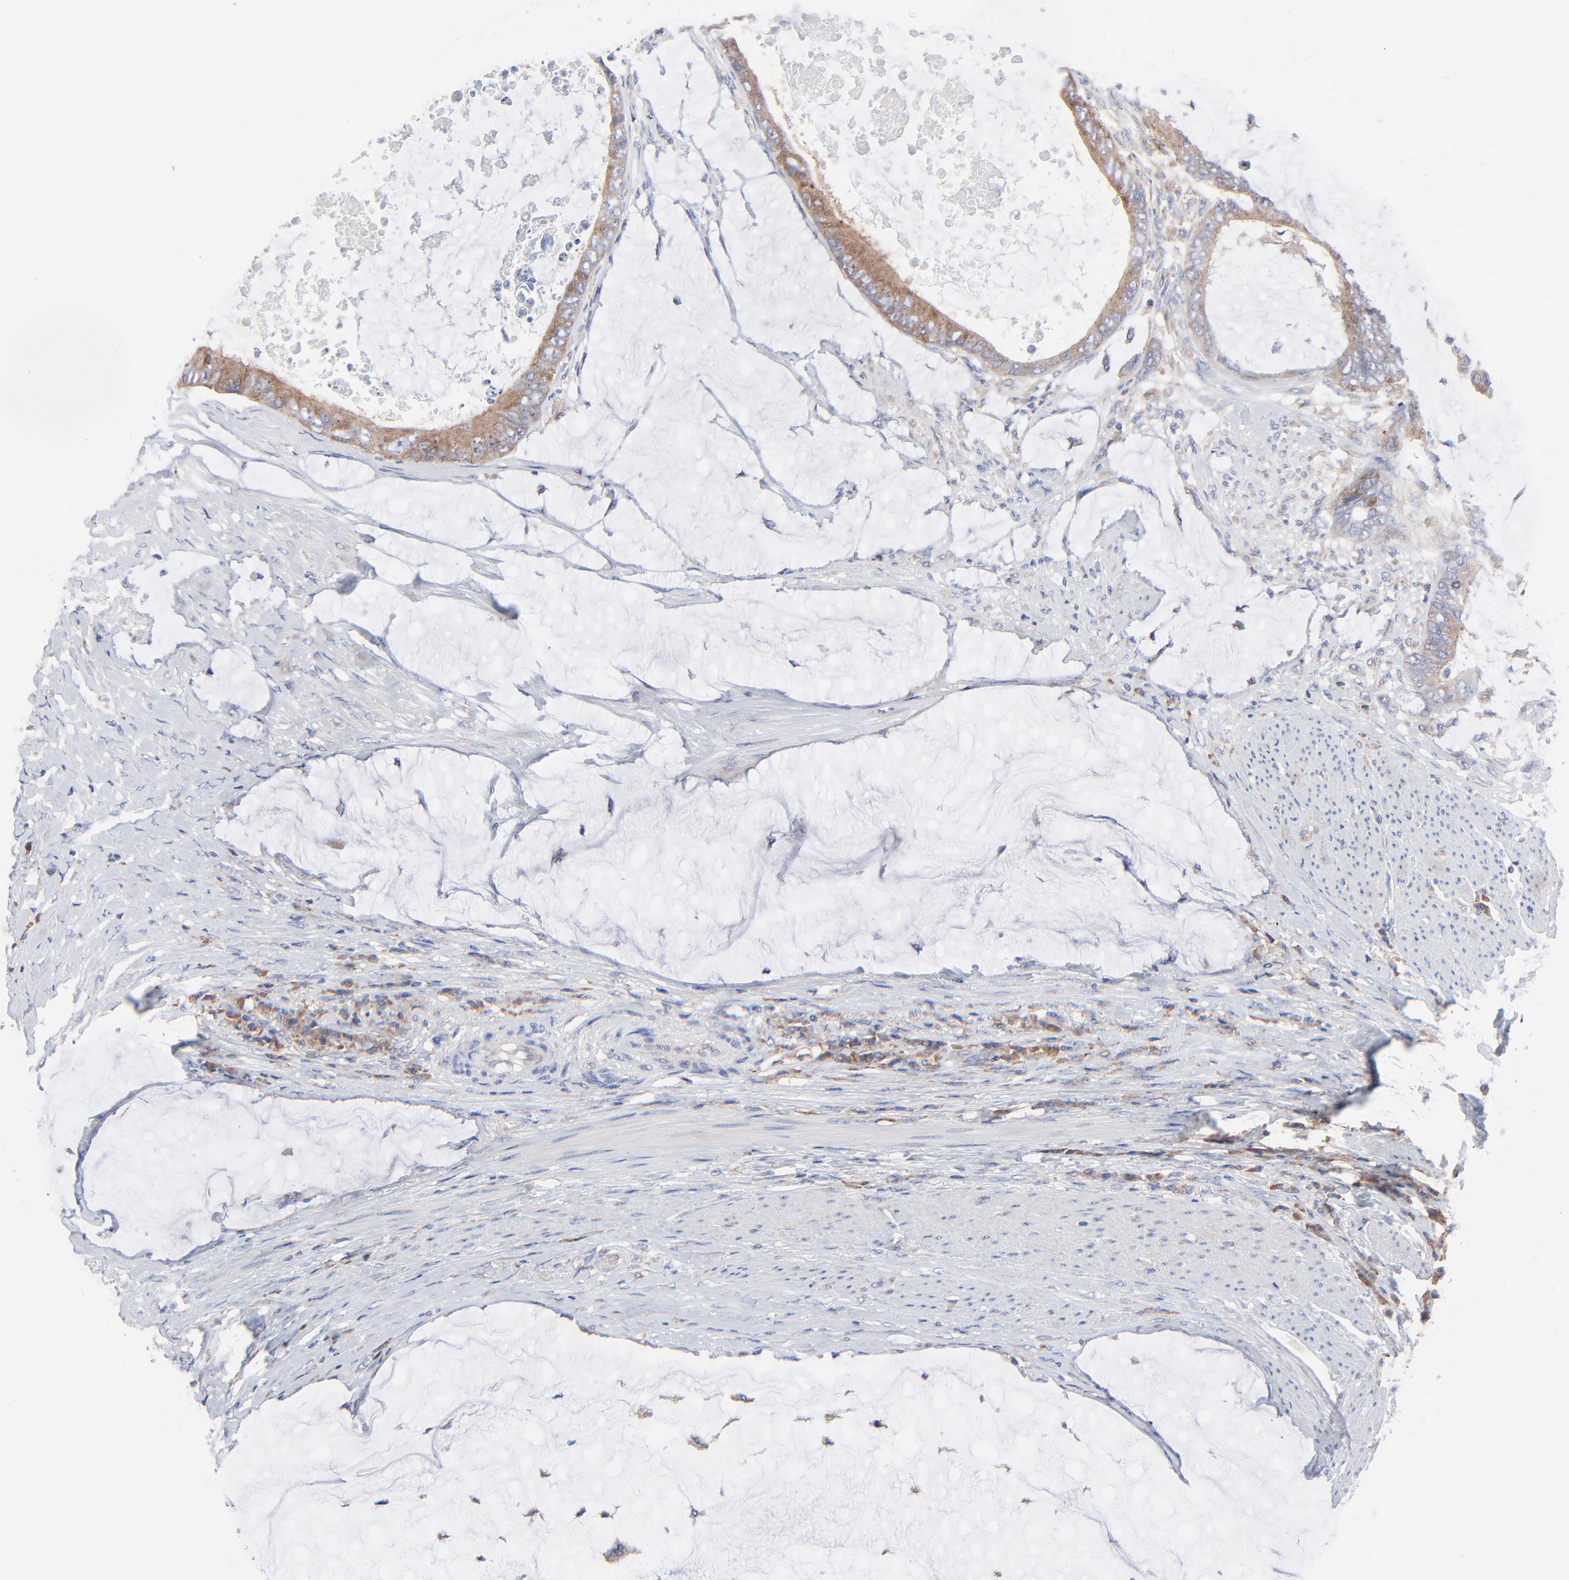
{"staining": {"intensity": "moderate", "quantity": ">75%", "location": "cytoplasmic/membranous"}, "tissue": "colorectal cancer", "cell_type": "Tumor cells", "image_type": "cancer", "snomed": [{"axis": "morphology", "description": "Normal tissue, NOS"}, {"axis": "morphology", "description": "Adenocarcinoma, NOS"}, {"axis": "topography", "description": "Rectum"}, {"axis": "topography", "description": "Peripheral nerve tissue"}], "caption": "Human colorectal cancer (adenocarcinoma) stained for a protein (brown) shows moderate cytoplasmic/membranous positive positivity in about >75% of tumor cells.", "gene": "PPFIBP2", "patient": {"sex": "female", "age": 77}}